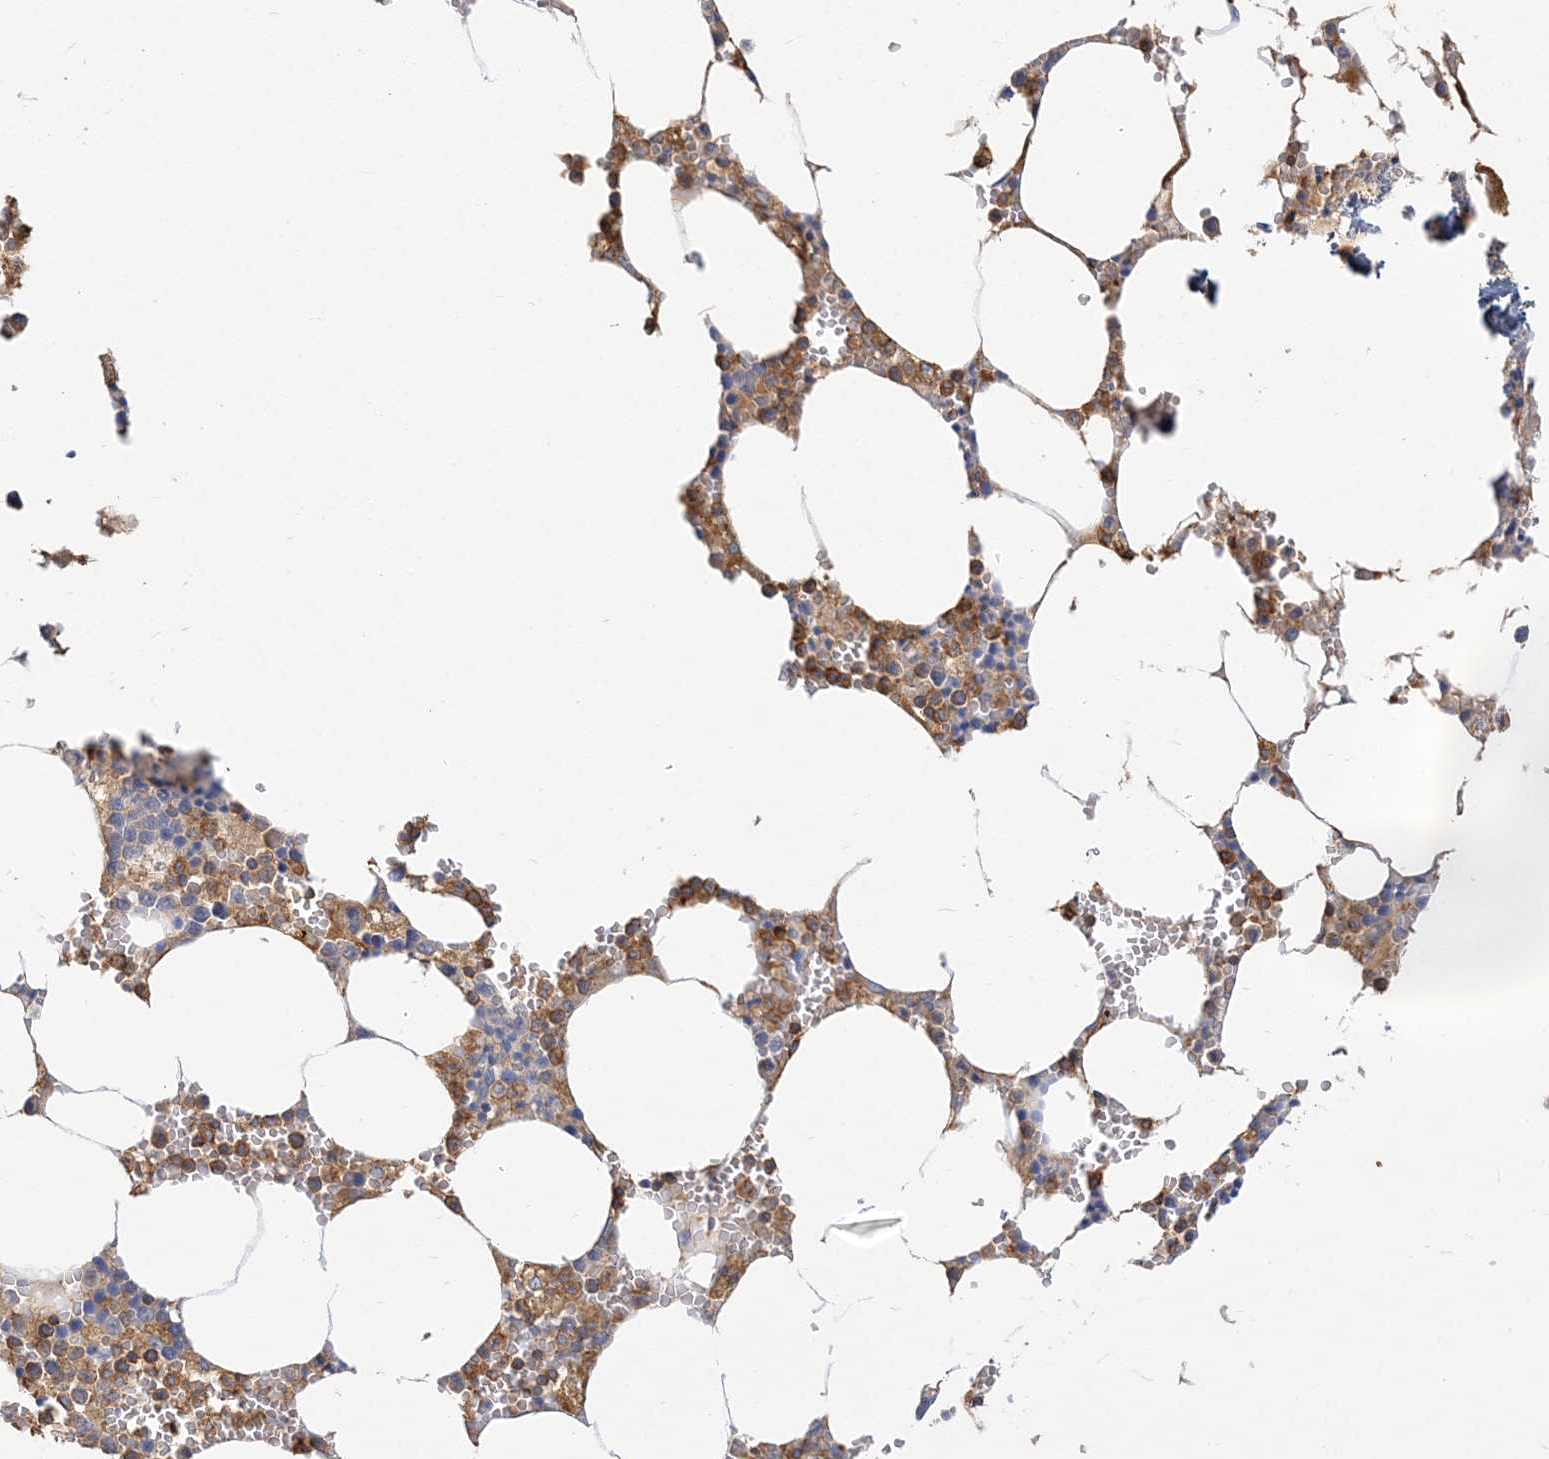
{"staining": {"intensity": "moderate", "quantity": "25%-75%", "location": "cytoplasmic/membranous"}, "tissue": "bone marrow", "cell_type": "Hematopoietic cells", "image_type": "normal", "snomed": [{"axis": "morphology", "description": "Normal tissue, NOS"}, {"axis": "topography", "description": "Bone marrow"}], "caption": "Immunohistochemical staining of benign human bone marrow reveals medium levels of moderate cytoplasmic/membranous expression in approximately 25%-75% of hematopoietic cells. The staining was performed using DAB, with brown indicating positive protein expression. Nuclei are stained blue with hematoxylin.", "gene": "ANKS1A", "patient": {"sex": "male", "age": 70}}